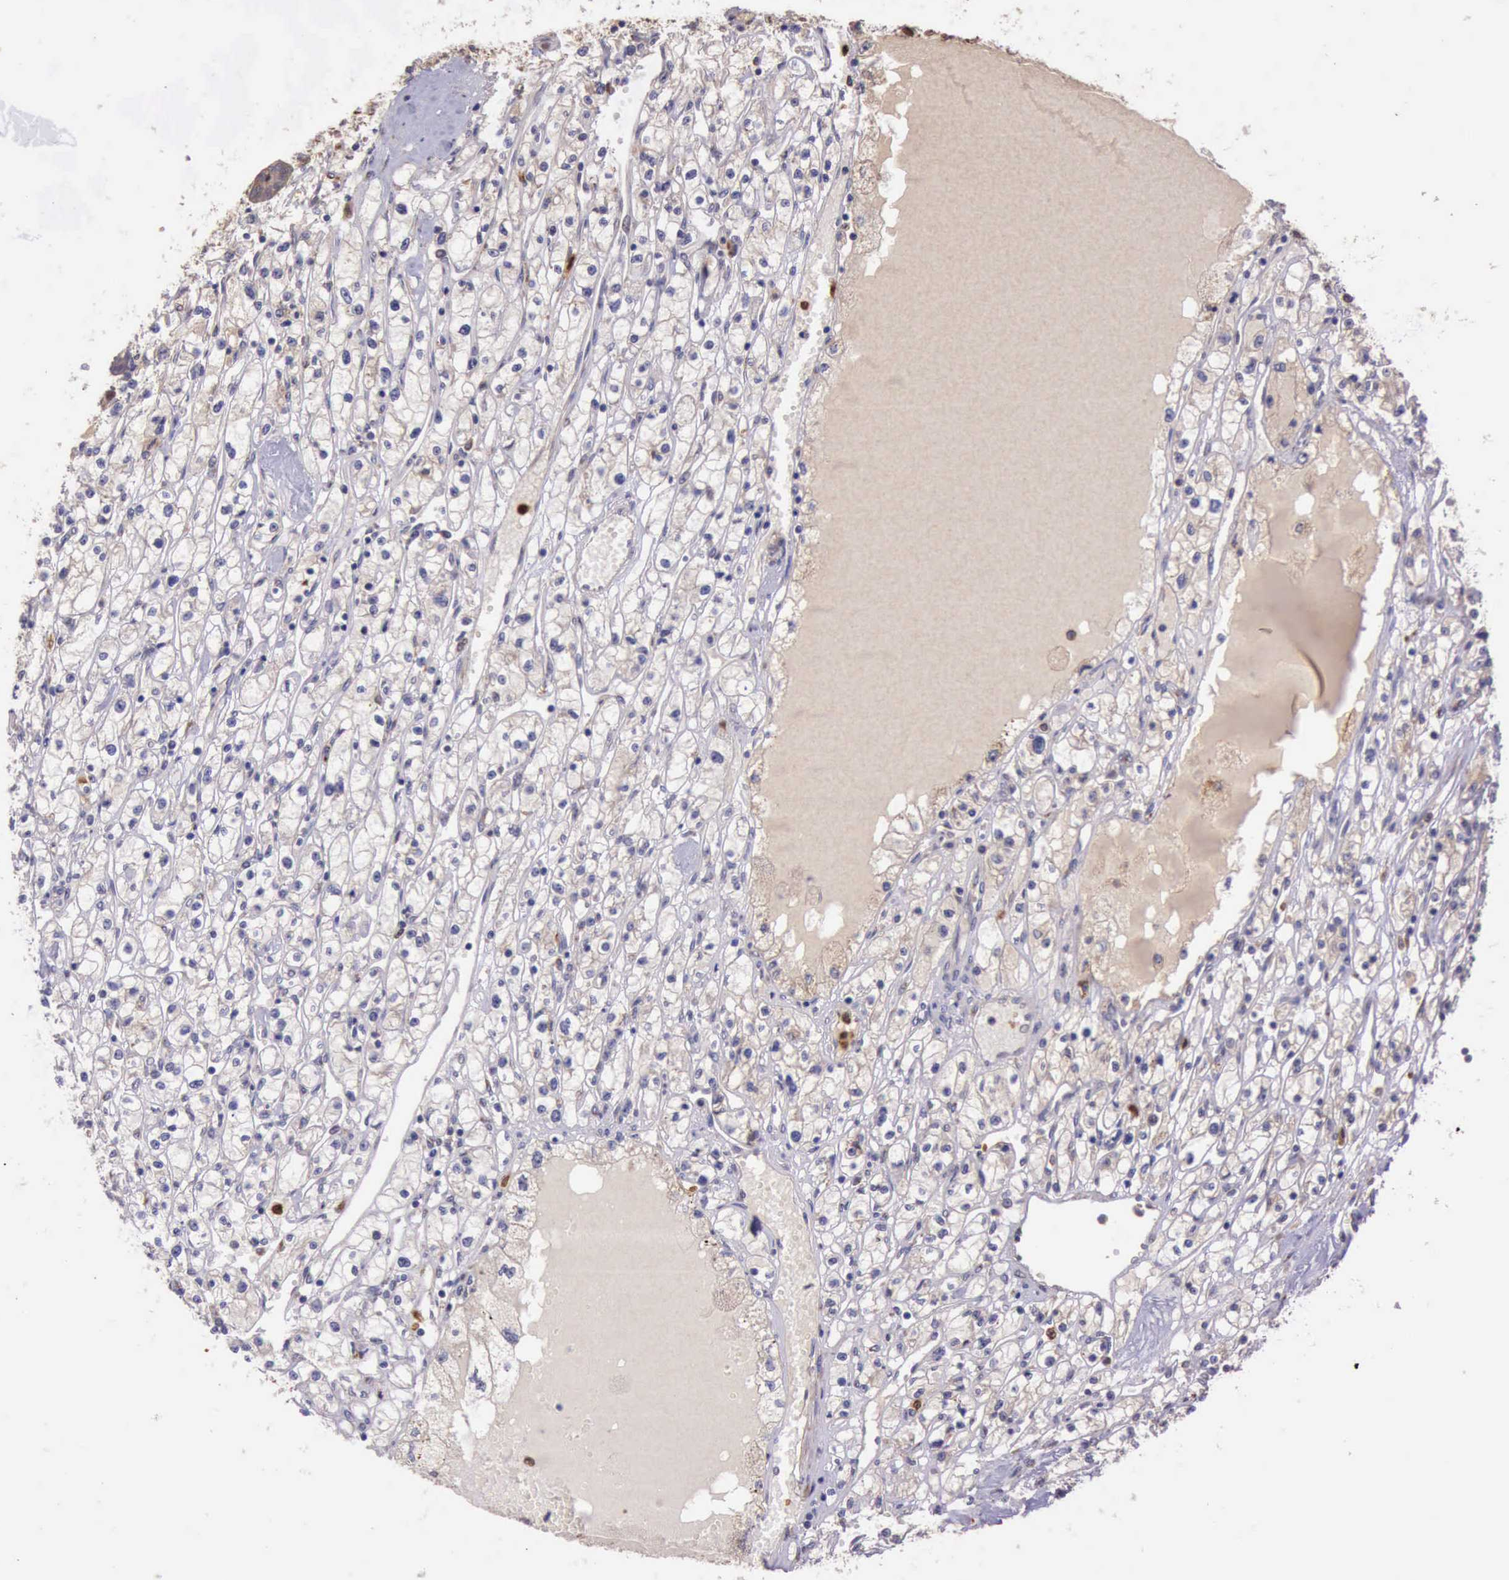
{"staining": {"intensity": "weak", "quantity": "<25%", "location": "cytoplasmic/membranous"}, "tissue": "renal cancer", "cell_type": "Tumor cells", "image_type": "cancer", "snomed": [{"axis": "morphology", "description": "Adenocarcinoma, NOS"}, {"axis": "topography", "description": "Kidney"}], "caption": "There is no significant expression in tumor cells of renal adenocarcinoma.", "gene": "ARMCX3", "patient": {"sex": "male", "age": 56}}